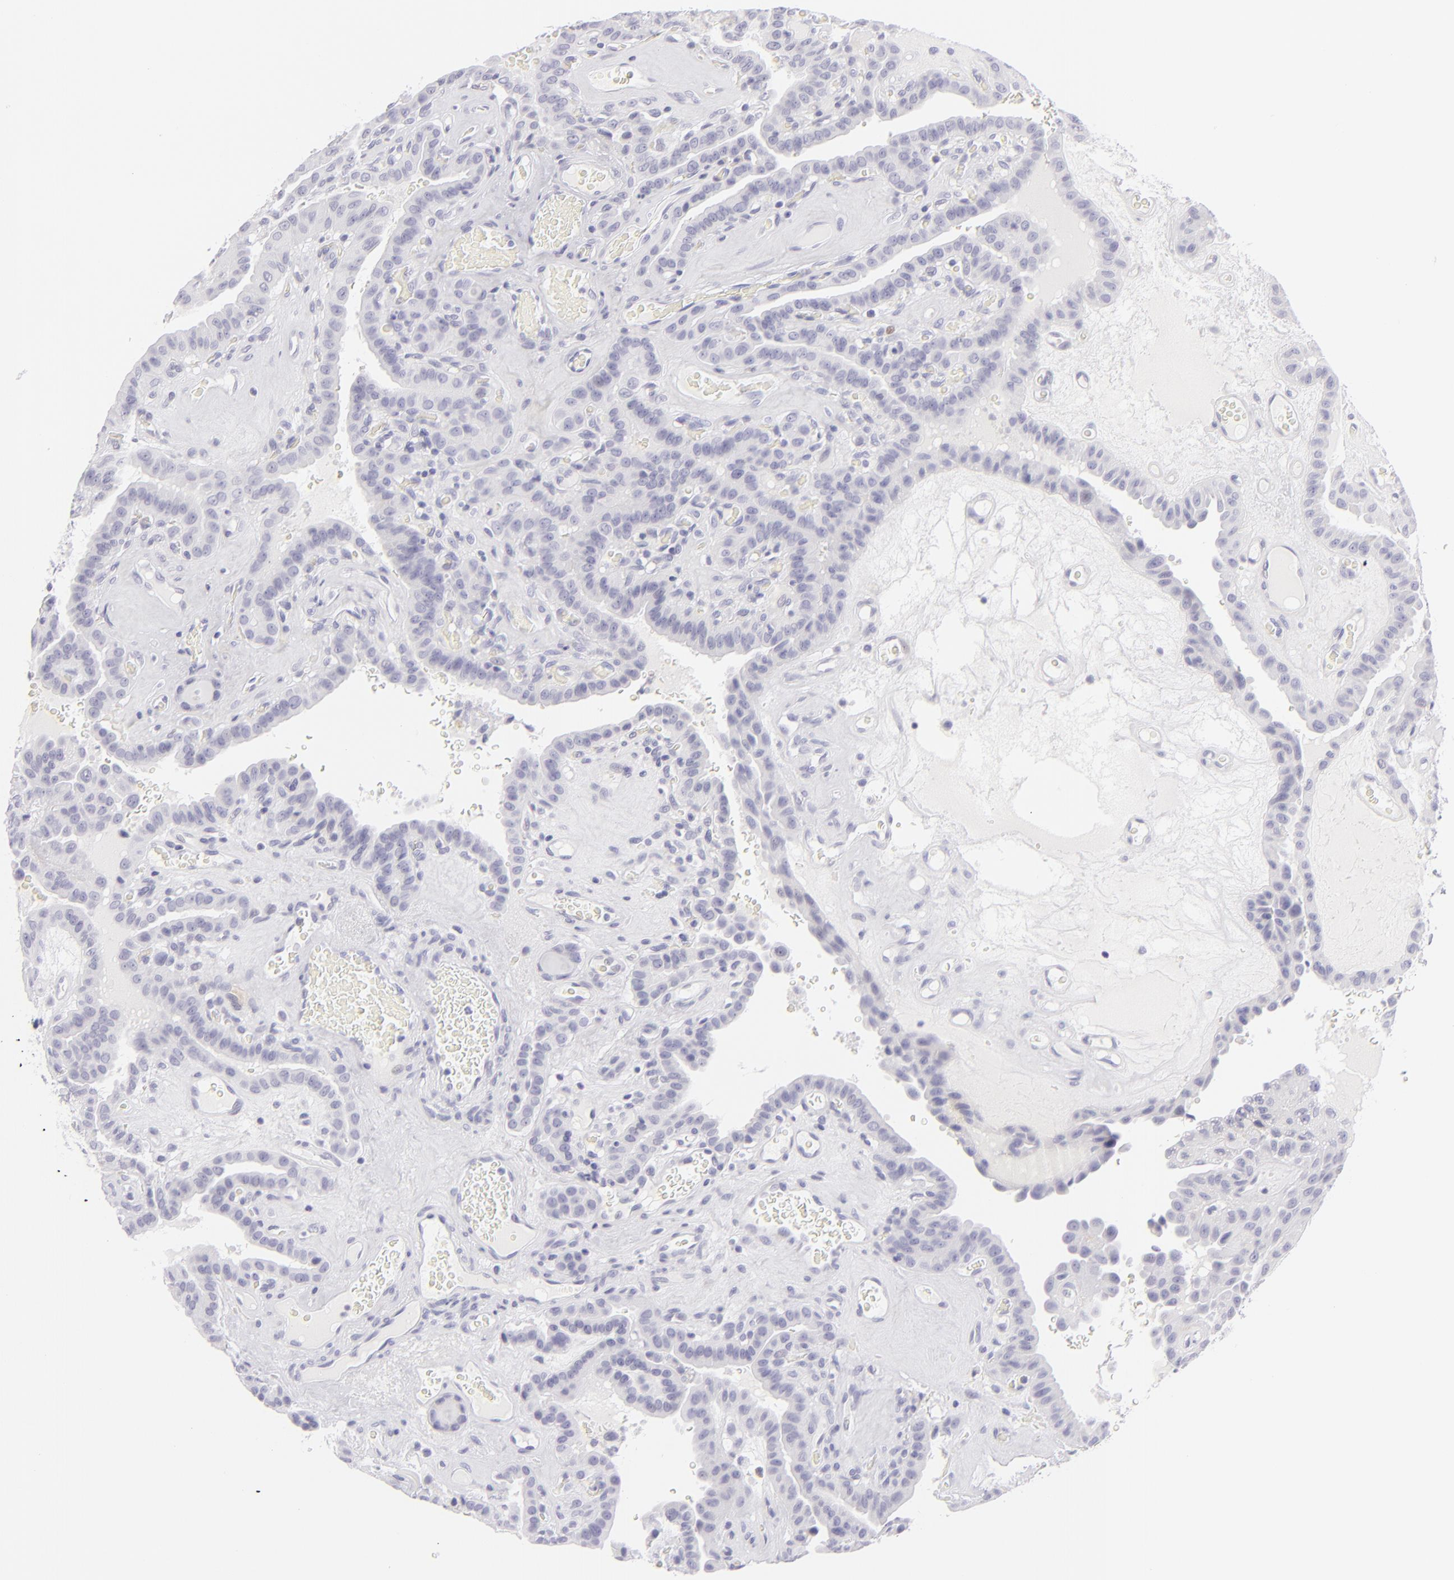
{"staining": {"intensity": "negative", "quantity": "none", "location": "none"}, "tissue": "thyroid cancer", "cell_type": "Tumor cells", "image_type": "cancer", "snomed": [{"axis": "morphology", "description": "Papillary adenocarcinoma, NOS"}, {"axis": "topography", "description": "Thyroid gland"}], "caption": "The micrograph displays no staining of tumor cells in thyroid papillary adenocarcinoma.", "gene": "FCER2", "patient": {"sex": "male", "age": 87}}